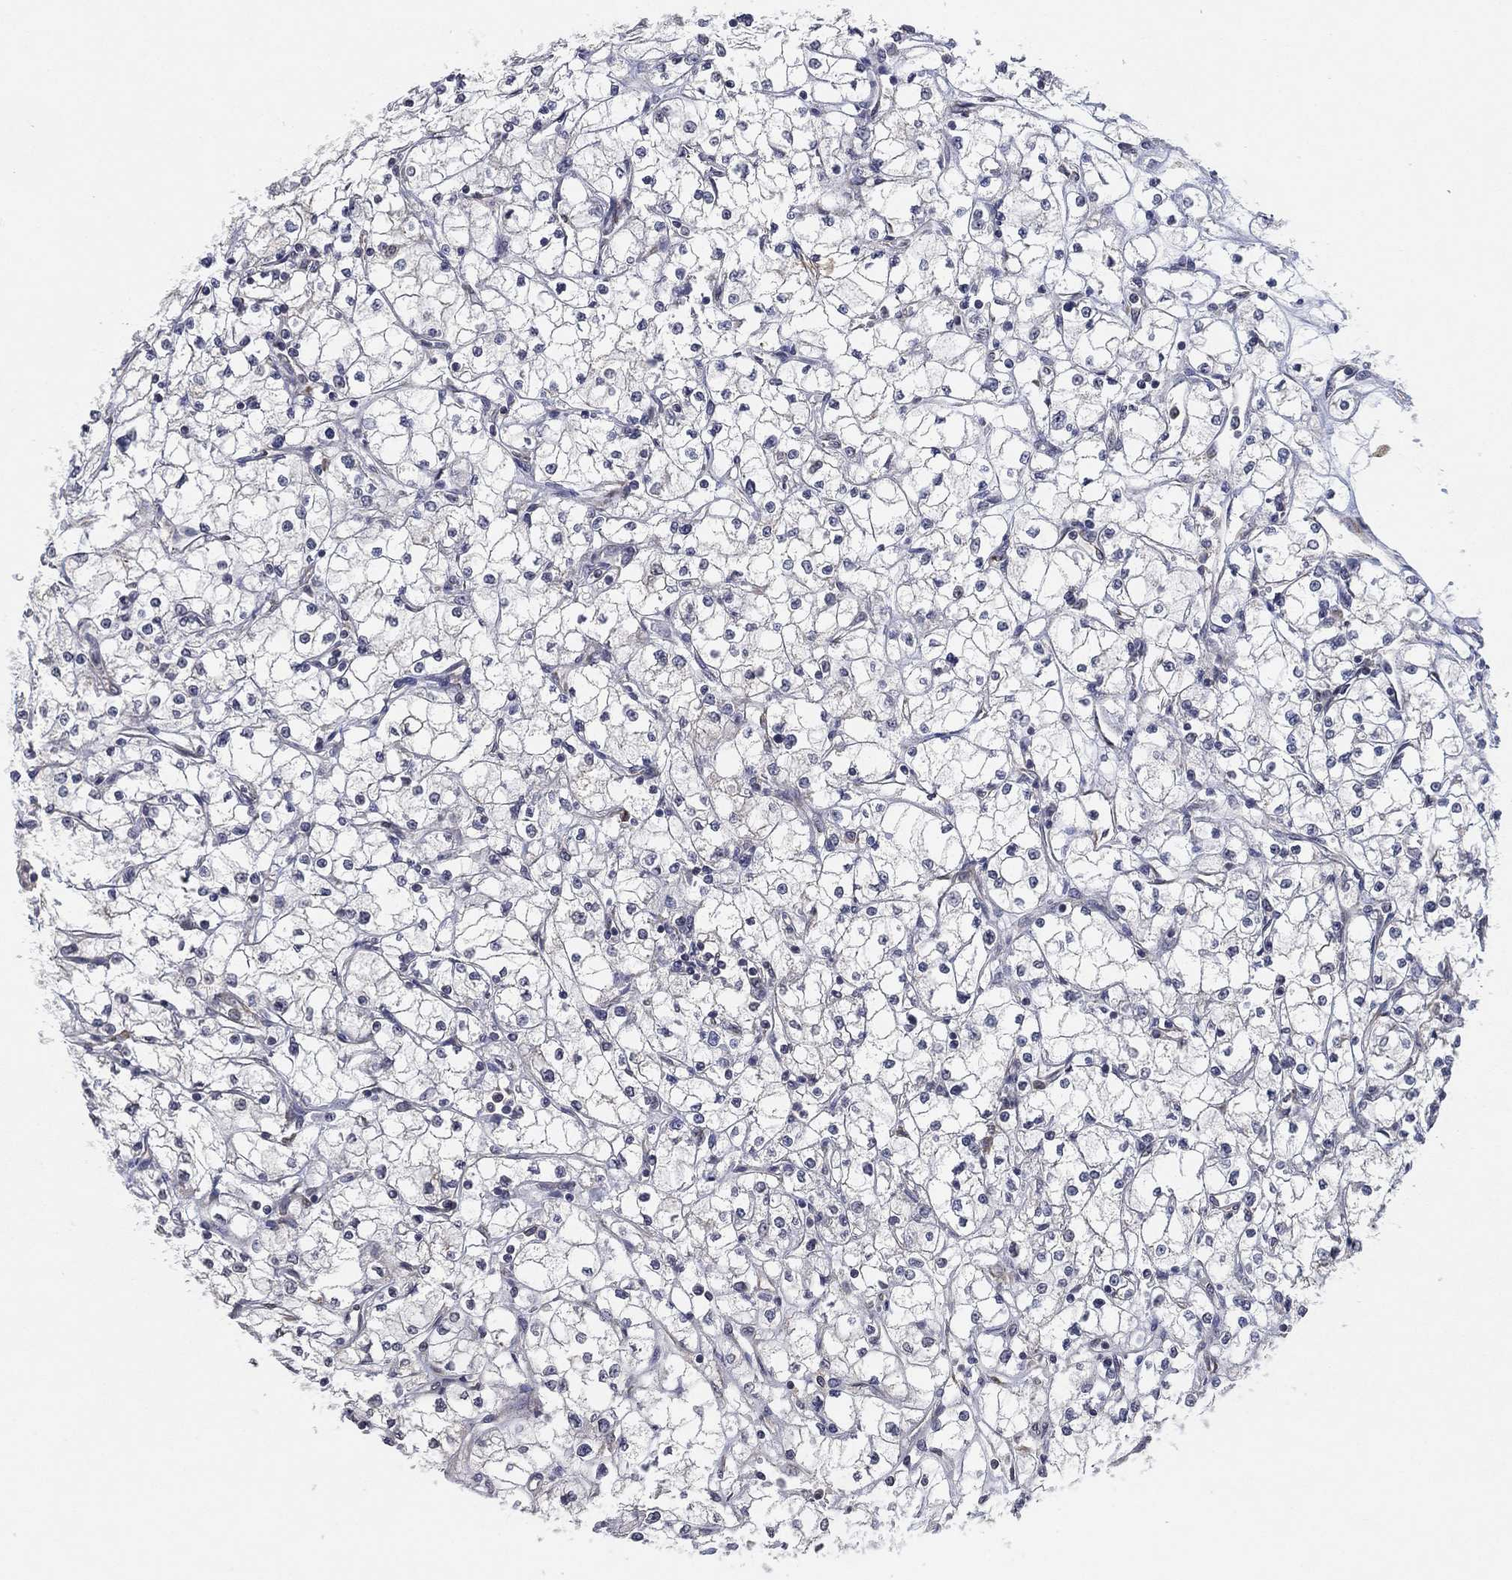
{"staining": {"intensity": "negative", "quantity": "none", "location": "none"}, "tissue": "renal cancer", "cell_type": "Tumor cells", "image_type": "cancer", "snomed": [{"axis": "morphology", "description": "Adenocarcinoma, NOS"}, {"axis": "topography", "description": "Kidney"}], "caption": "High magnification brightfield microscopy of renal cancer (adenocarcinoma) stained with DAB (3,3'-diaminobenzidine) (brown) and counterstained with hematoxylin (blue): tumor cells show no significant staining.", "gene": "FAM104A", "patient": {"sex": "male", "age": 67}}